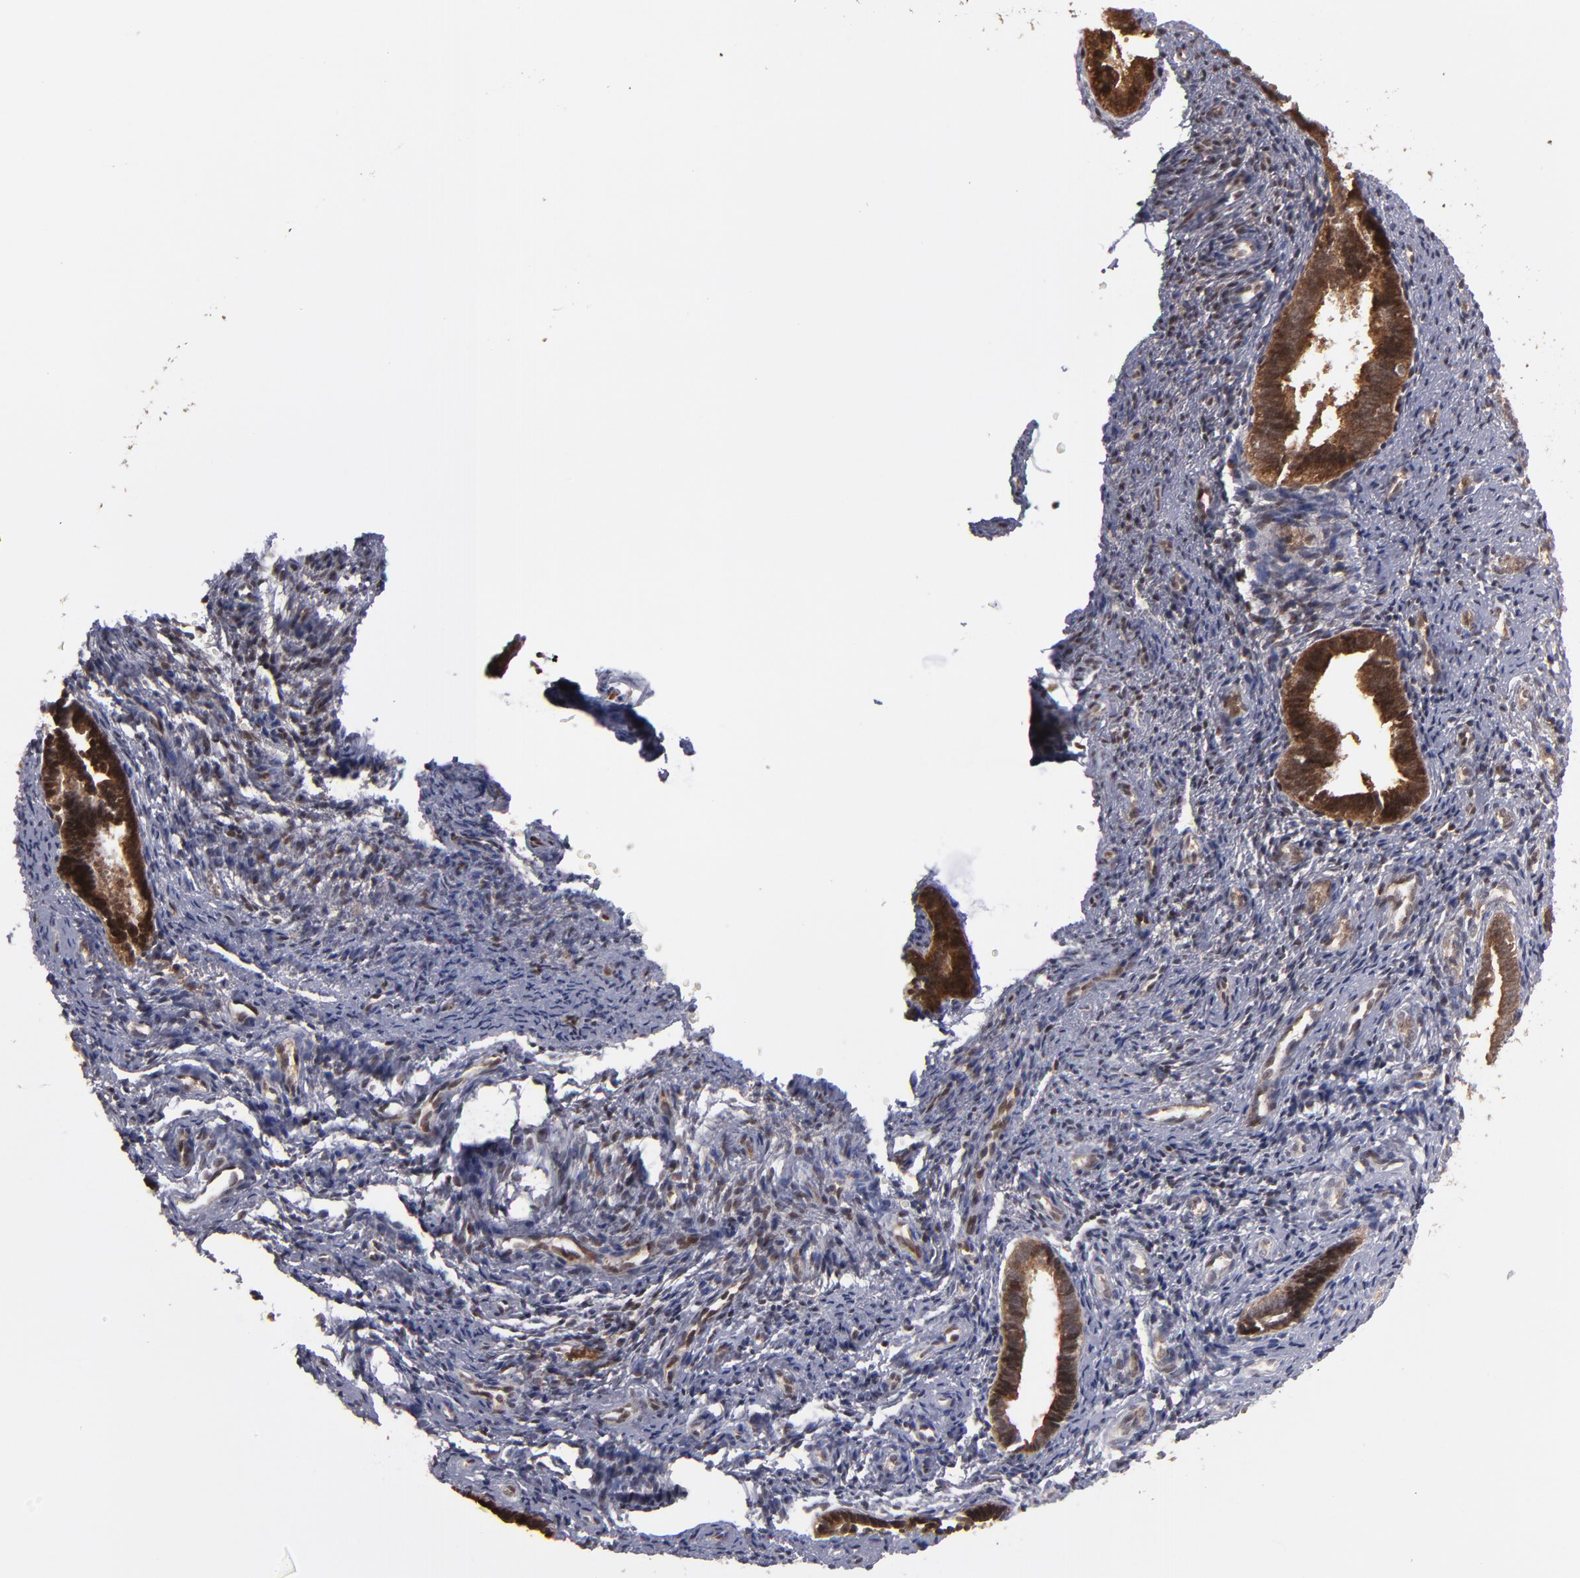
{"staining": {"intensity": "weak", "quantity": "25%-75%", "location": "cytoplasmic/membranous,nuclear"}, "tissue": "endometrium", "cell_type": "Cells in endometrial stroma", "image_type": "normal", "snomed": [{"axis": "morphology", "description": "Normal tissue, NOS"}, {"axis": "topography", "description": "Endometrium"}], "caption": "Weak cytoplasmic/membranous,nuclear protein positivity is present in about 25%-75% of cells in endometrial stroma in endometrium. (Brightfield microscopy of DAB IHC at high magnification).", "gene": "RGS6", "patient": {"sex": "female", "age": 27}}